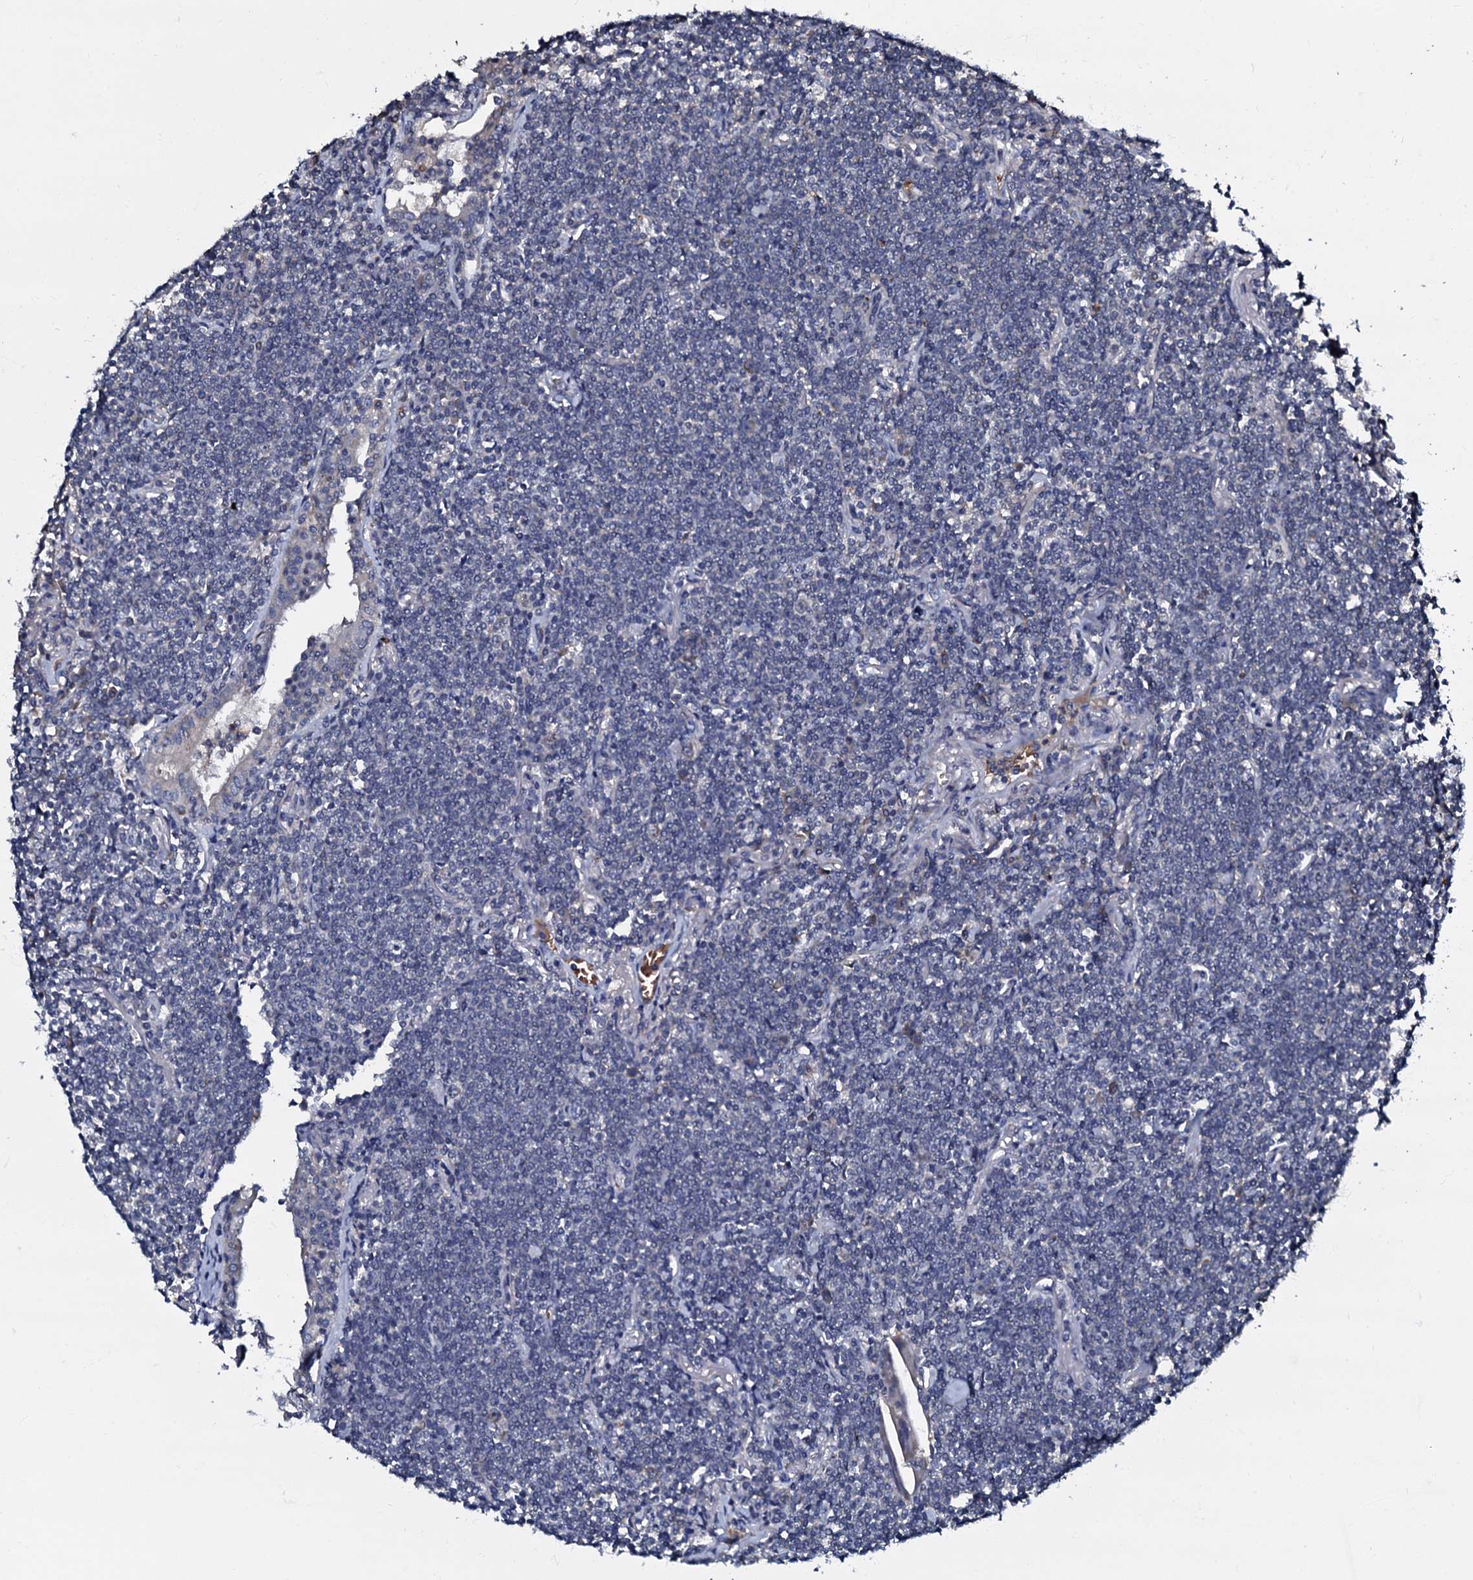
{"staining": {"intensity": "negative", "quantity": "none", "location": "none"}, "tissue": "lymphoma", "cell_type": "Tumor cells", "image_type": "cancer", "snomed": [{"axis": "morphology", "description": "Malignant lymphoma, non-Hodgkin's type, Low grade"}, {"axis": "topography", "description": "Lung"}], "caption": "Tumor cells are negative for brown protein staining in lymphoma. (DAB (3,3'-diaminobenzidine) immunohistochemistry visualized using brightfield microscopy, high magnification).", "gene": "CPNE2", "patient": {"sex": "female", "age": 71}}